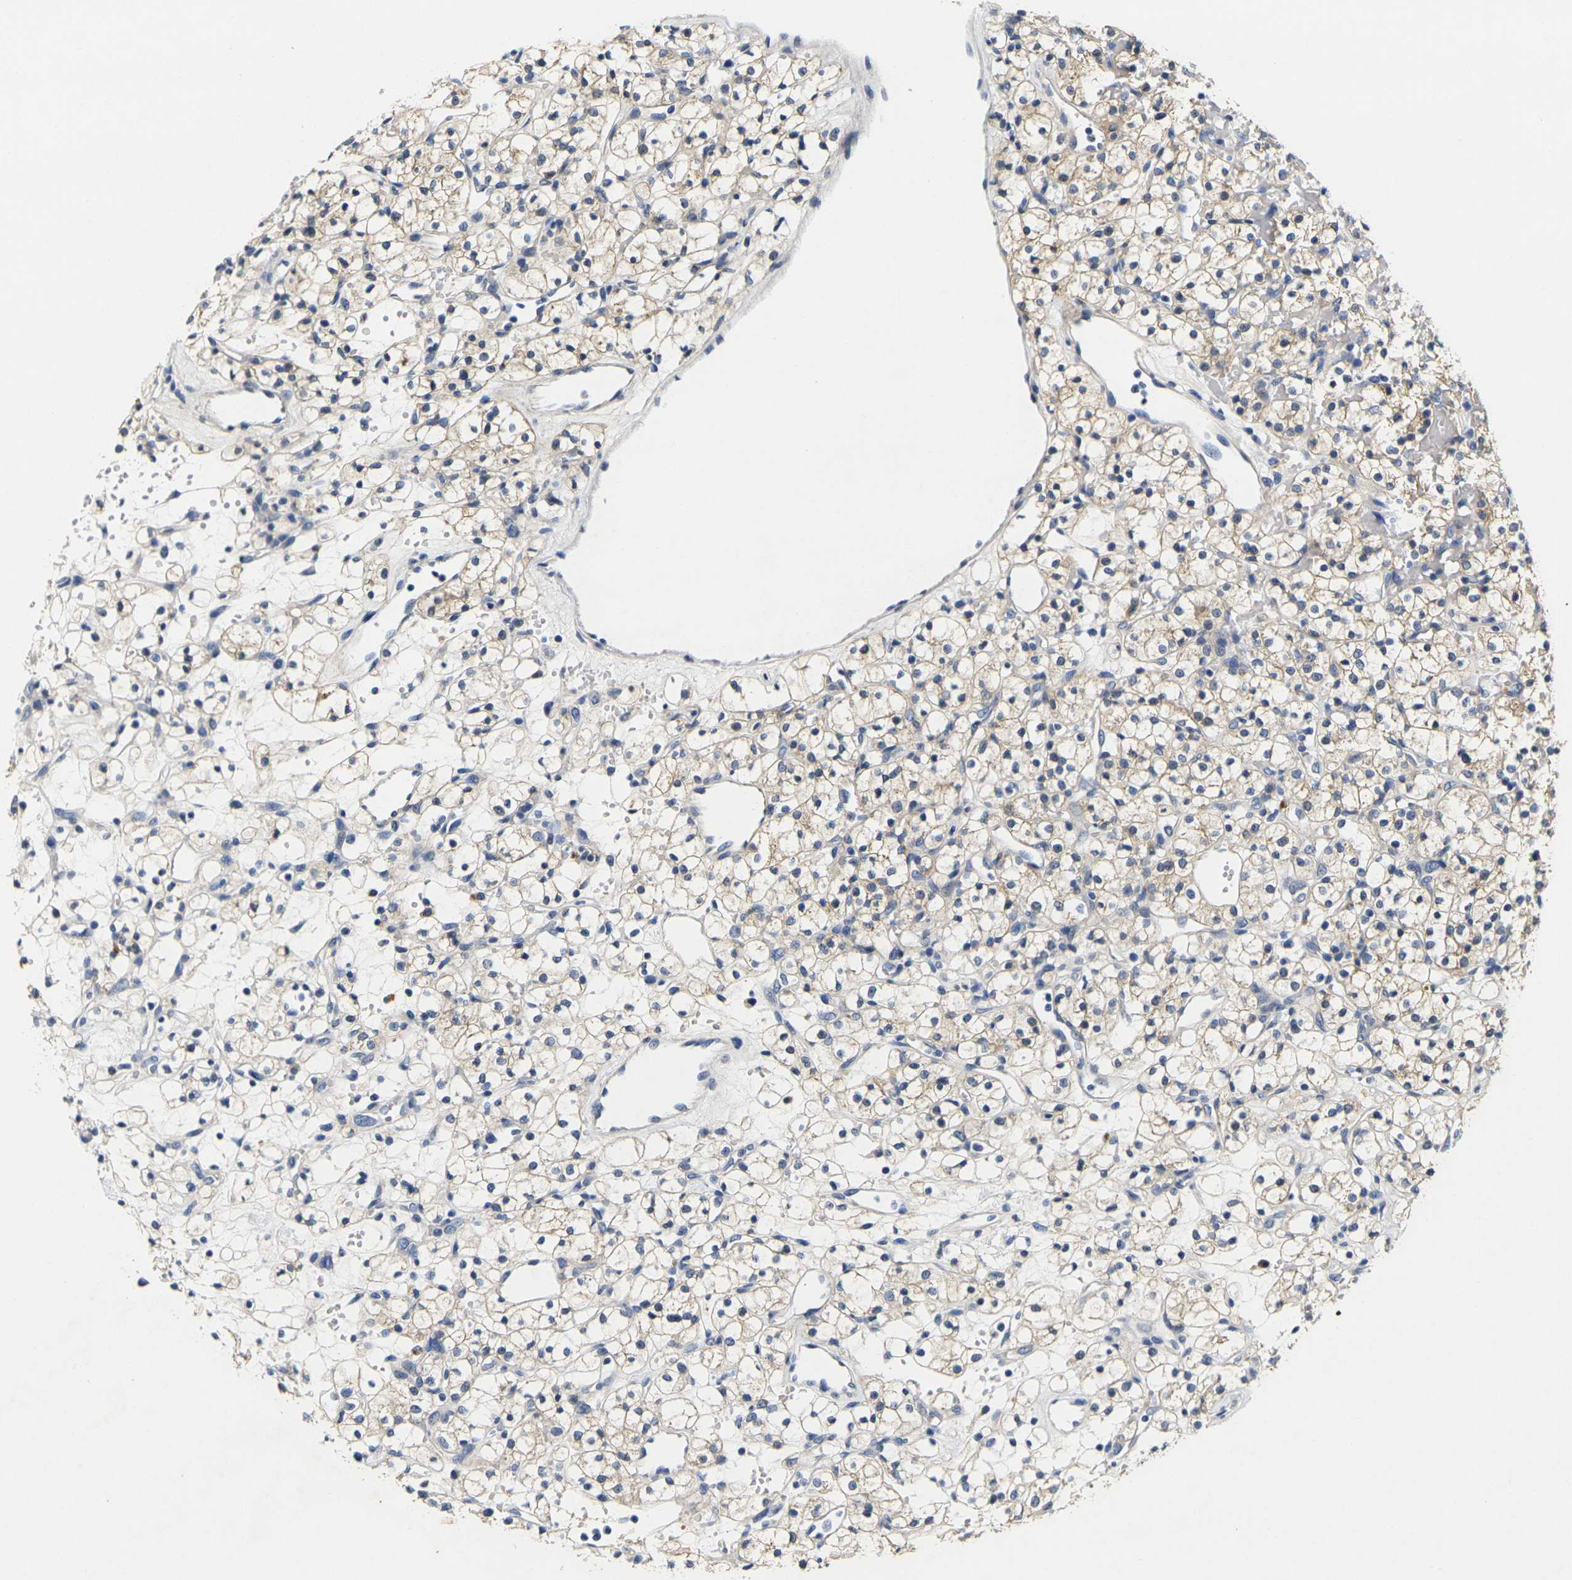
{"staining": {"intensity": "weak", "quantity": "25%-75%", "location": "cytoplasmic/membranous"}, "tissue": "renal cancer", "cell_type": "Tumor cells", "image_type": "cancer", "snomed": [{"axis": "morphology", "description": "Adenocarcinoma, NOS"}, {"axis": "topography", "description": "Kidney"}], "caption": "The image displays immunohistochemical staining of renal adenocarcinoma. There is weak cytoplasmic/membranous staining is identified in about 25%-75% of tumor cells.", "gene": "NOCT", "patient": {"sex": "female", "age": 60}}